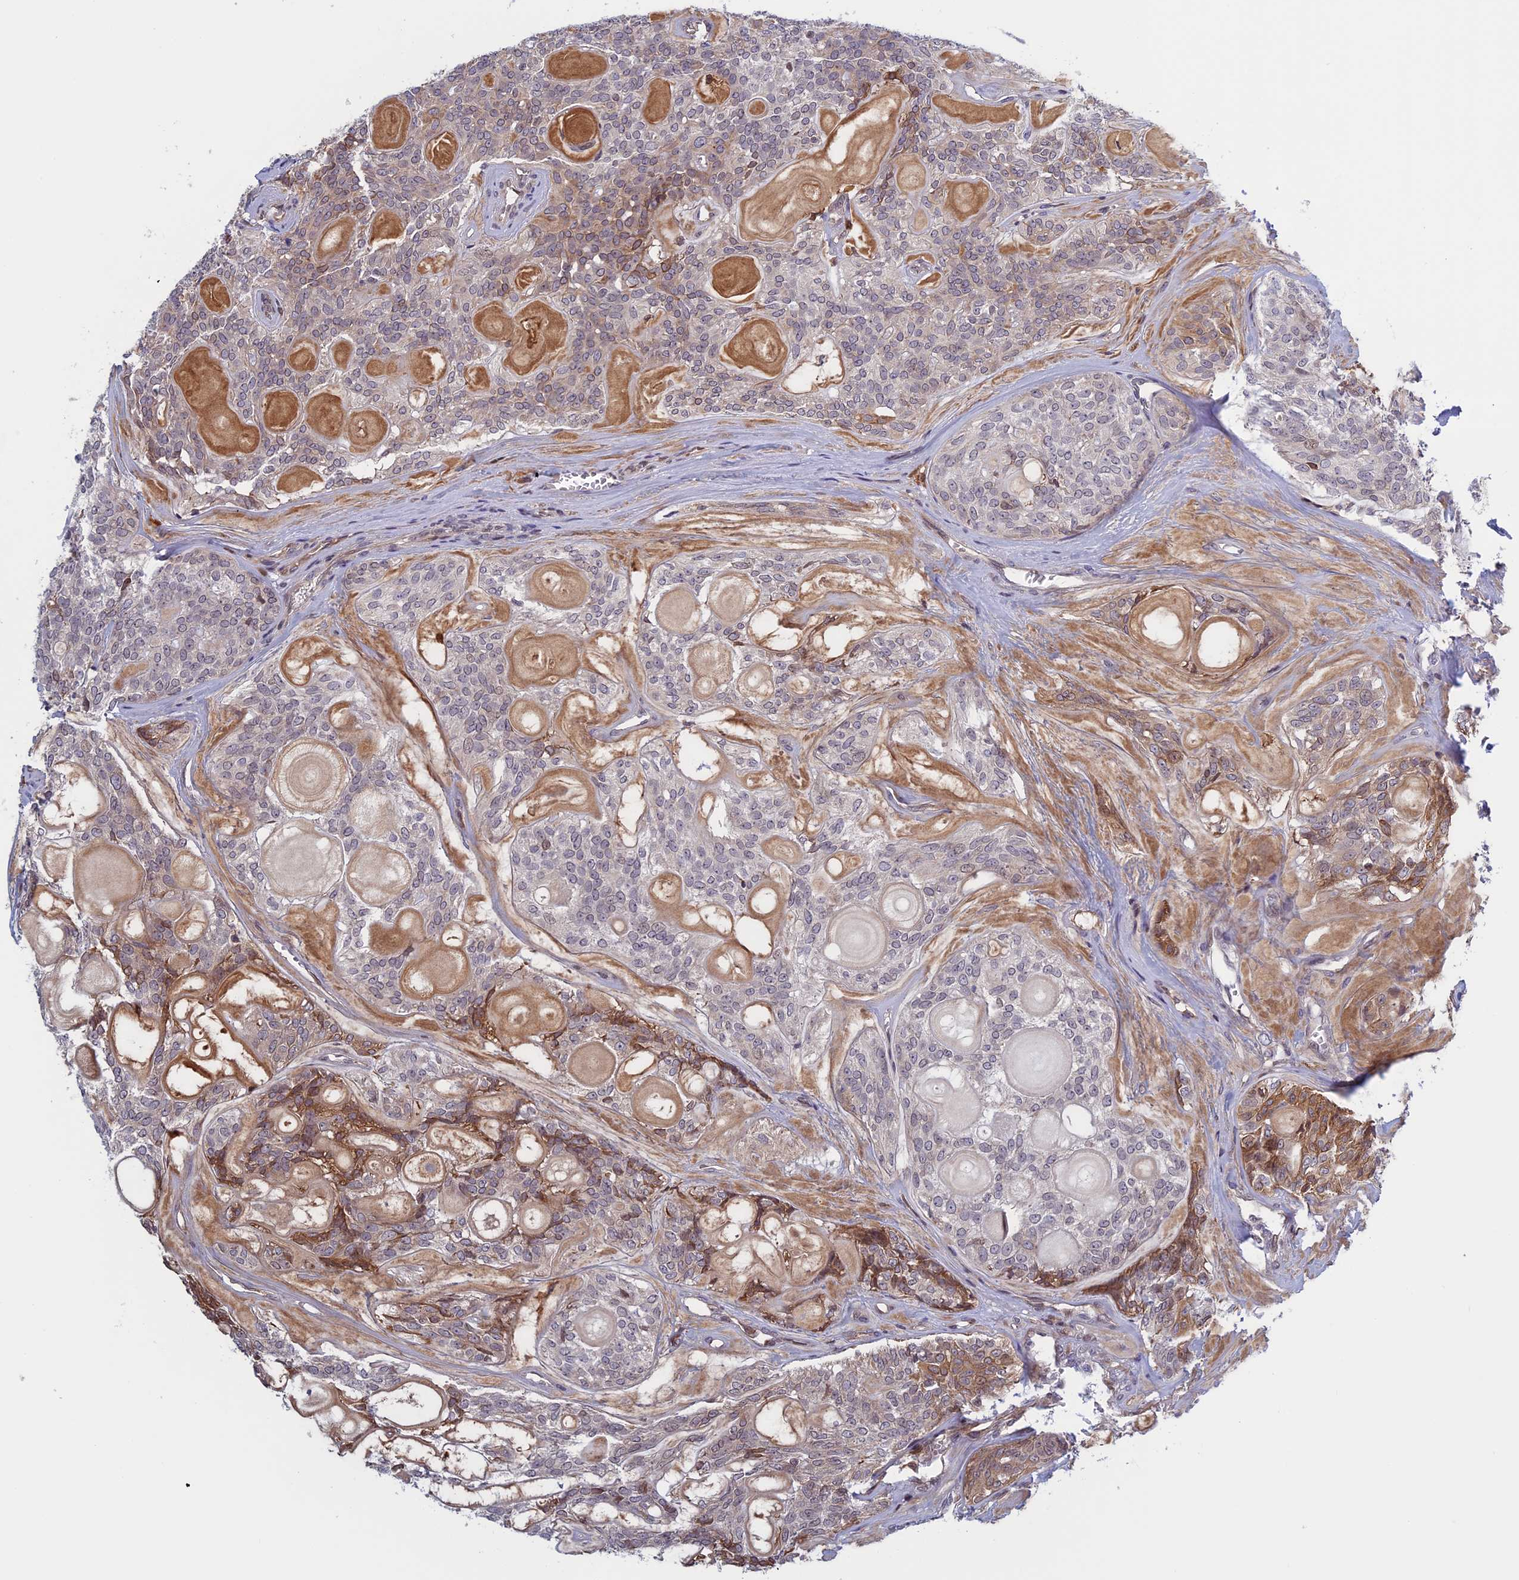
{"staining": {"intensity": "weak", "quantity": "<25%", "location": "cytoplasmic/membranous"}, "tissue": "head and neck cancer", "cell_type": "Tumor cells", "image_type": "cancer", "snomed": [{"axis": "morphology", "description": "Adenocarcinoma, NOS"}, {"axis": "topography", "description": "Head-Neck"}], "caption": "IHC of head and neck cancer (adenocarcinoma) displays no staining in tumor cells.", "gene": "FADS1", "patient": {"sex": "male", "age": 66}}